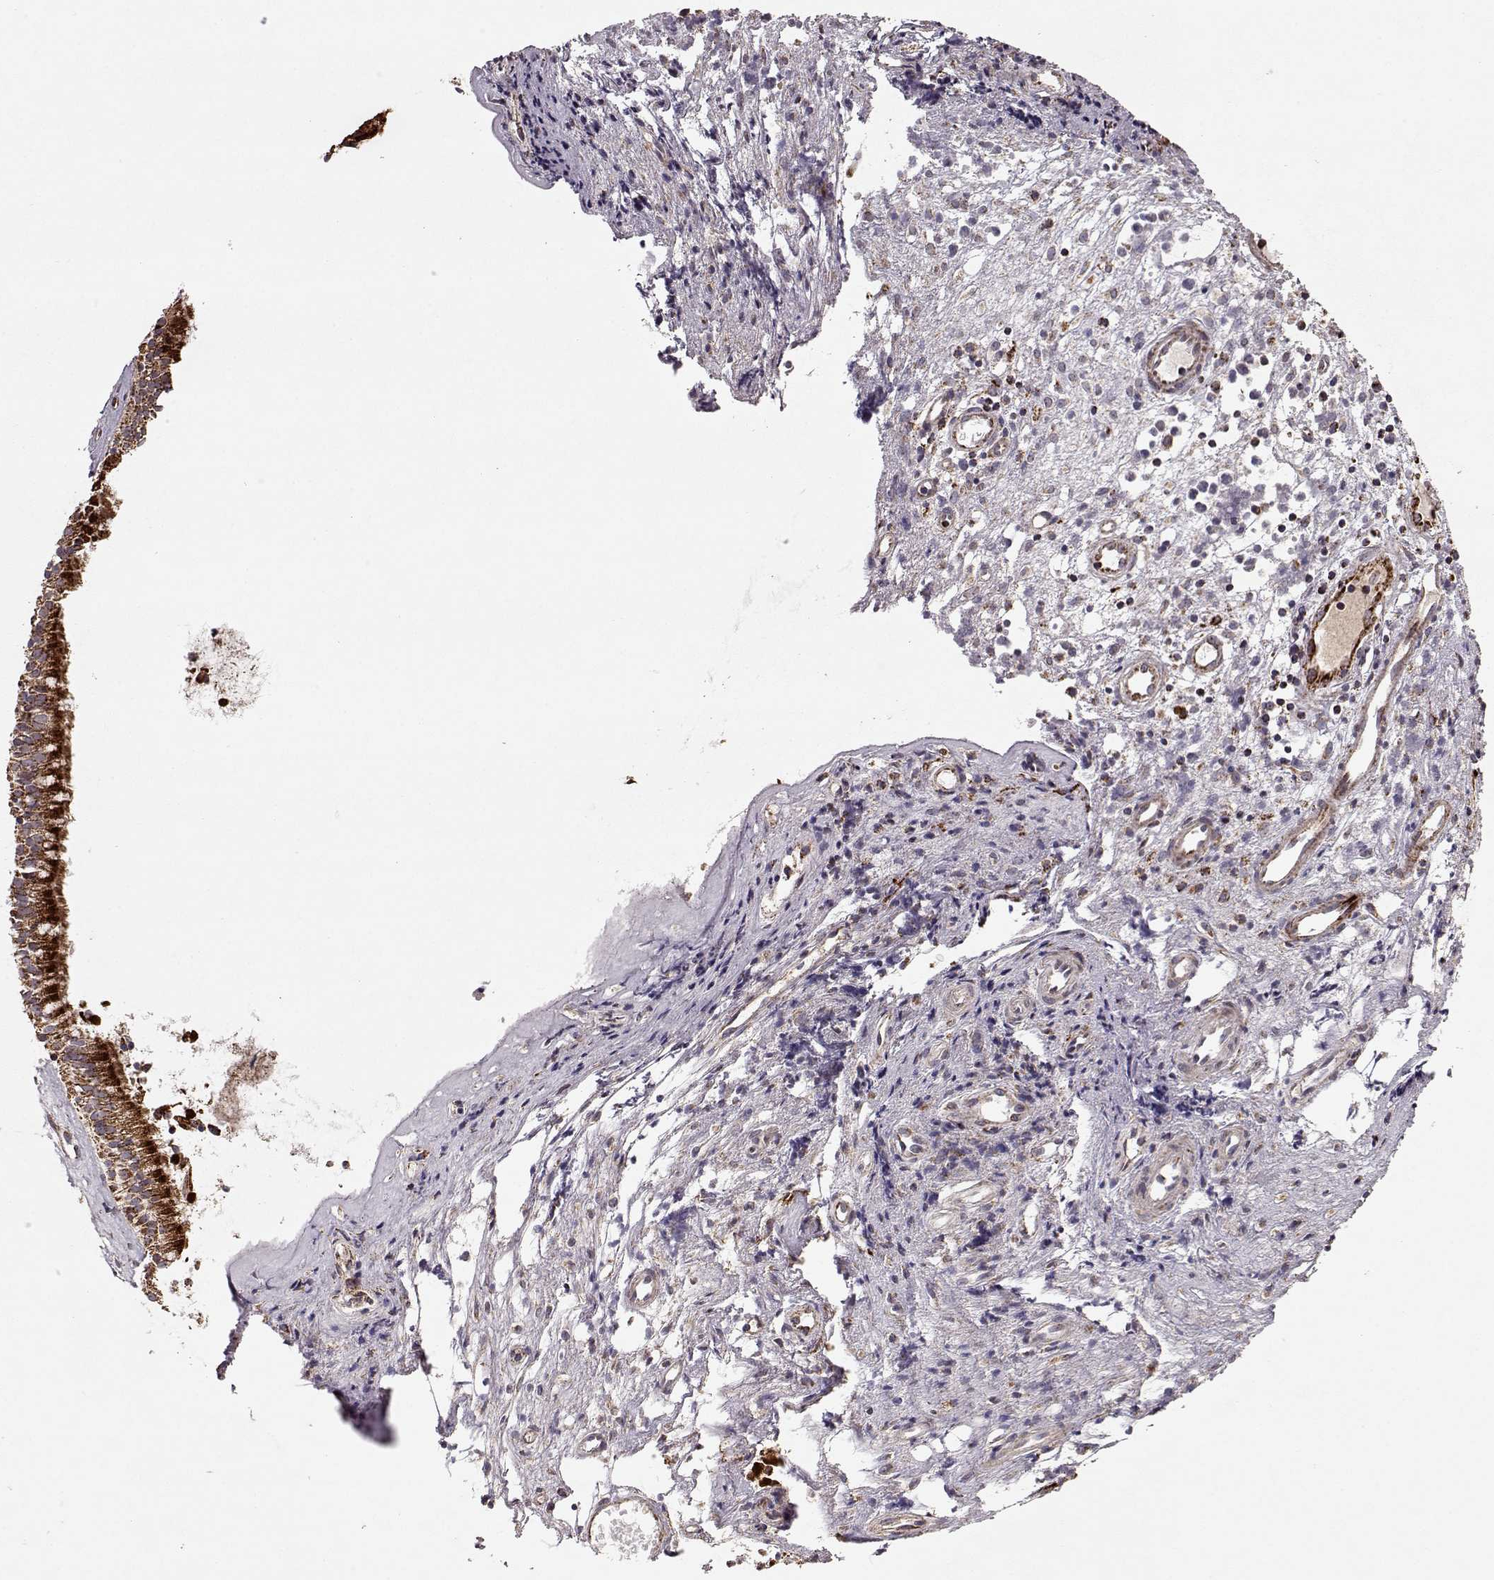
{"staining": {"intensity": "strong", "quantity": ">75%", "location": "cytoplasmic/membranous"}, "tissue": "nasopharynx", "cell_type": "Respiratory epithelial cells", "image_type": "normal", "snomed": [{"axis": "morphology", "description": "Normal tissue, NOS"}, {"axis": "topography", "description": "Nasopharynx"}], "caption": "IHC (DAB (3,3'-diaminobenzidine)) staining of benign human nasopharynx demonstrates strong cytoplasmic/membranous protein expression in approximately >75% of respiratory epithelial cells. (Brightfield microscopy of DAB IHC at high magnification).", "gene": "CMTM3", "patient": {"sex": "female", "age": 47}}